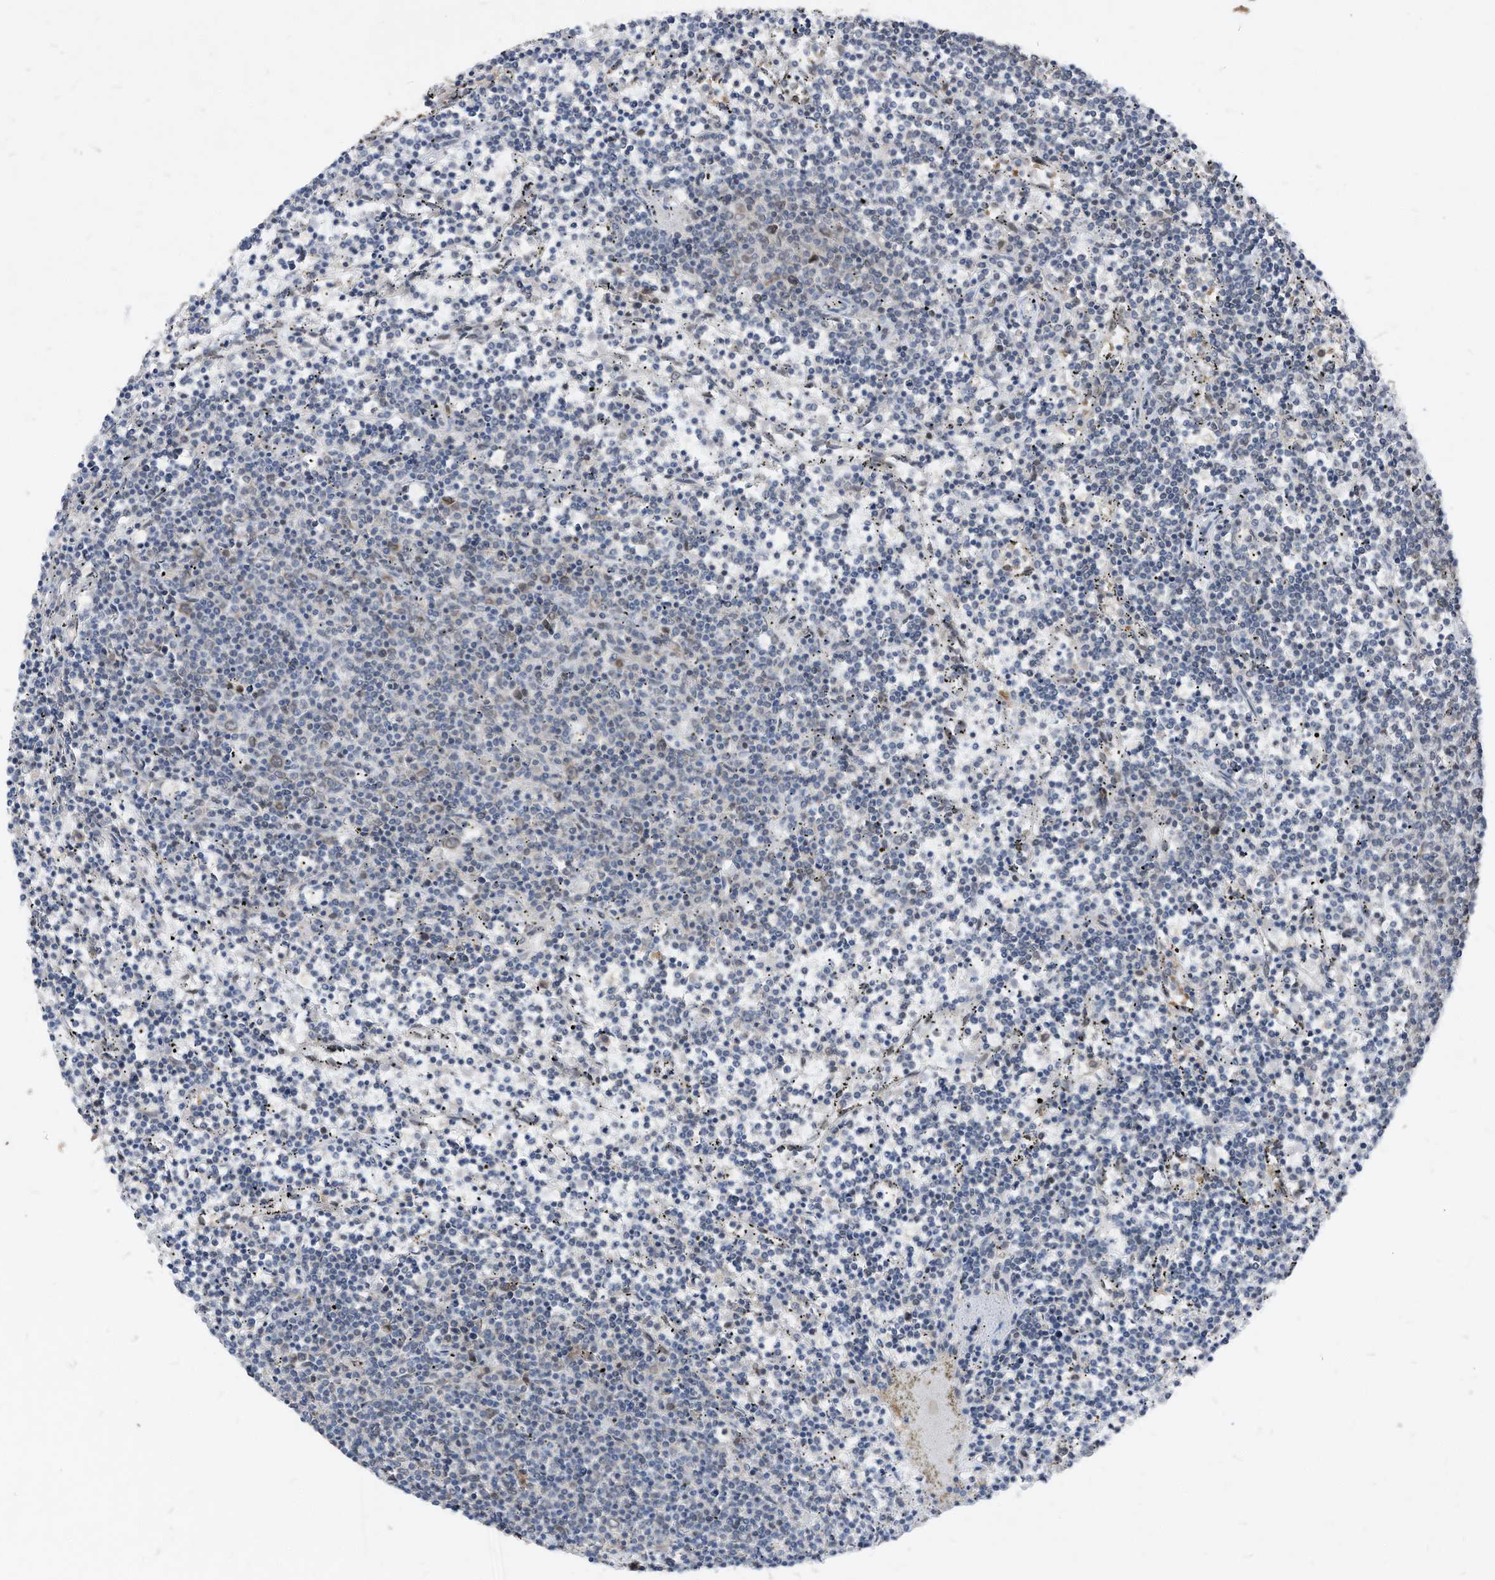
{"staining": {"intensity": "negative", "quantity": "none", "location": "none"}, "tissue": "lymphoma", "cell_type": "Tumor cells", "image_type": "cancer", "snomed": [{"axis": "morphology", "description": "Malignant lymphoma, non-Hodgkin's type, Low grade"}, {"axis": "topography", "description": "Spleen"}], "caption": "IHC of lymphoma exhibits no positivity in tumor cells.", "gene": "KPNB1", "patient": {"sex": "female", "age": 50}}